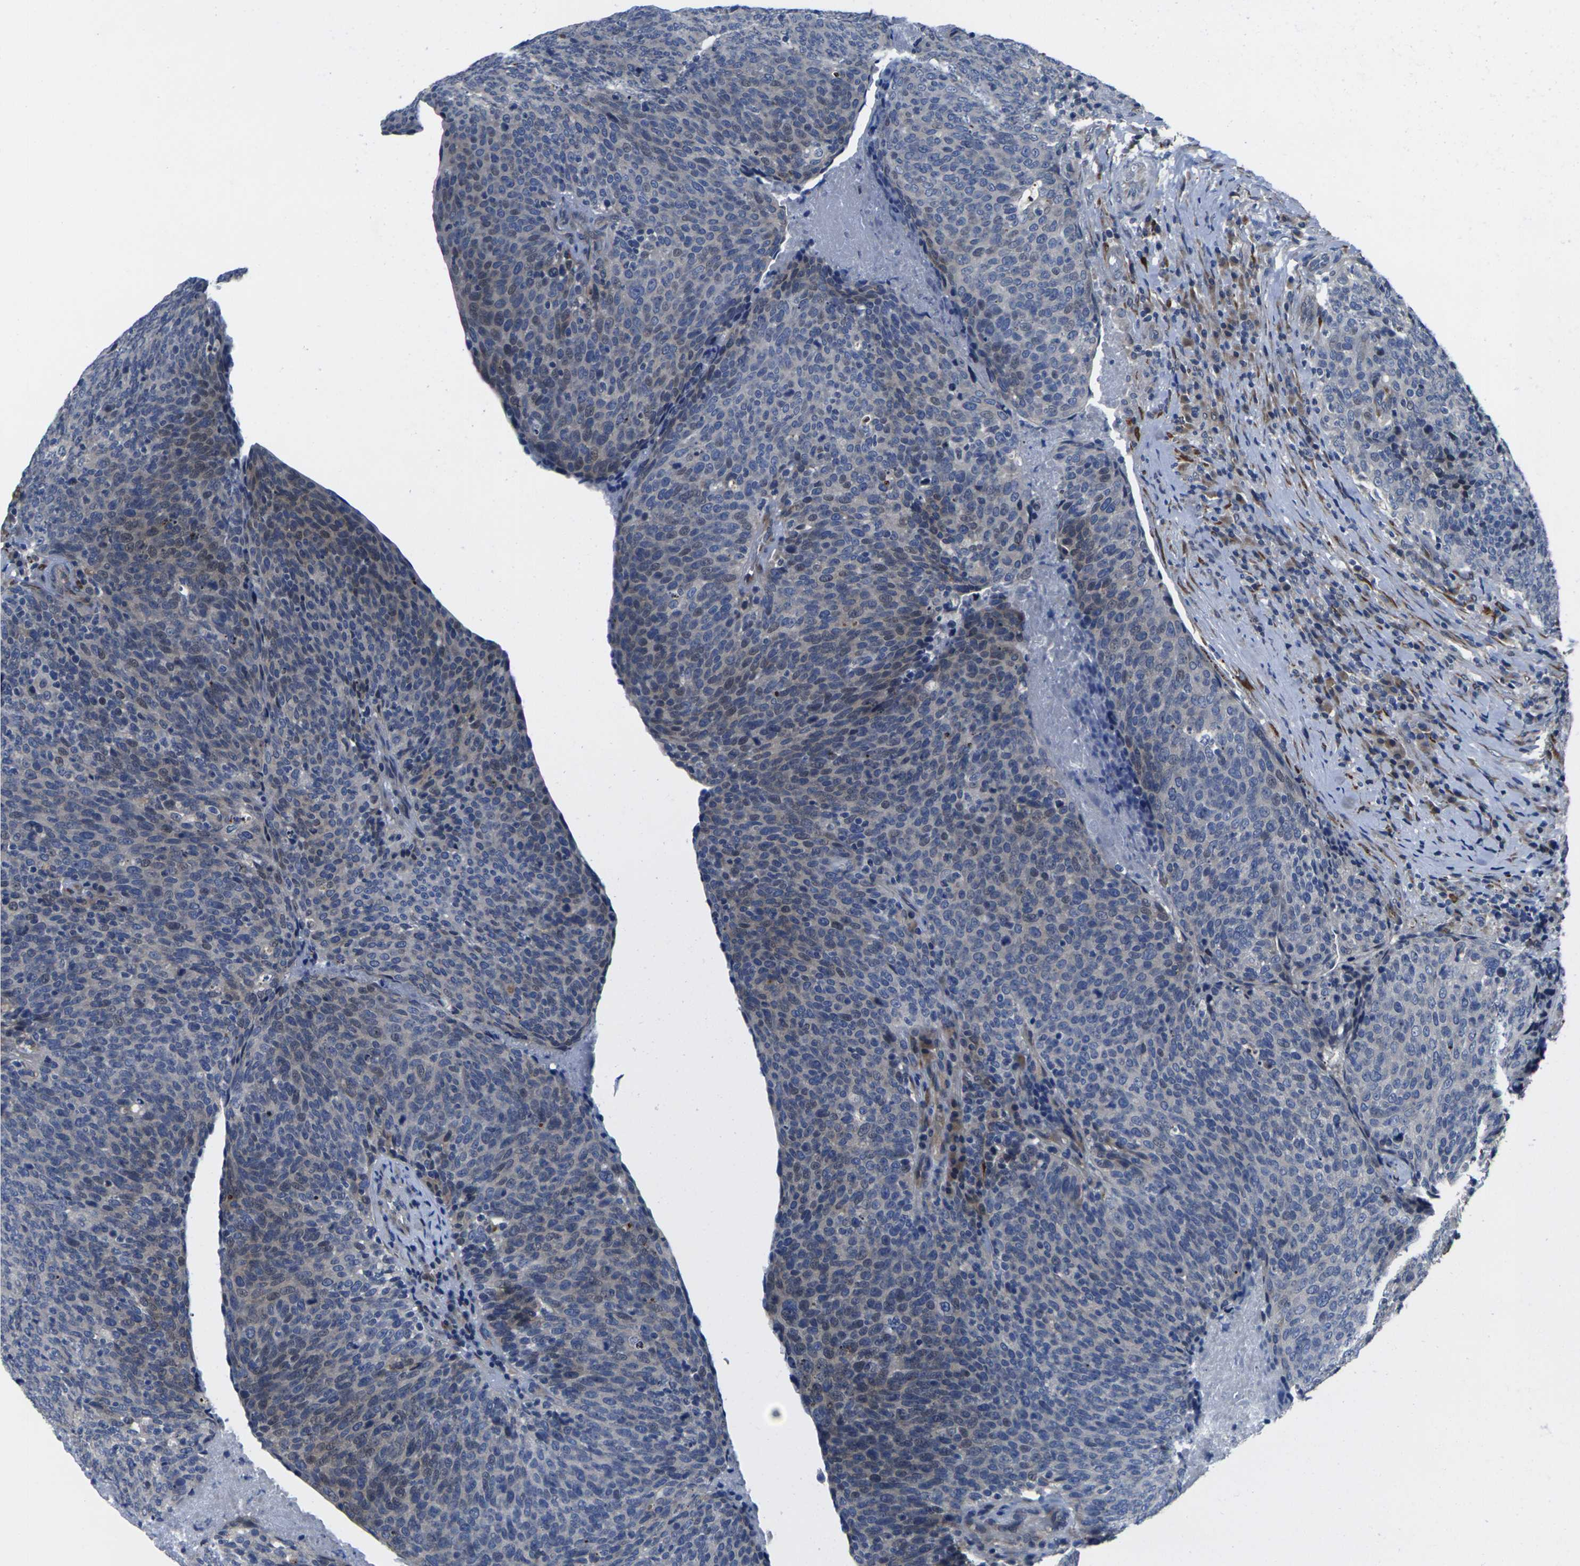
{"staining": {"intensity": "negative", "quantity": "none", "location": "none"}, "tissue": "head and neck cancer", "cell_type": "Tumor cells", "image_type": "cancer", "snomed": [{"axis": "morphology", "description": "Squamous cell carcinoma, NOS"}, {"axis": "morphology", "description": "Squamous cell carcinoma, metastatic, NOS"}, {"axis": "topography", "description": "Lymph node"}, {"axis": "topography", "description": "Head-Neck"}], "caption": "Metastatic squamous cell carcinoma (head and neck) was stained to show a protein in brown. There is no significant staining in tumor cells.", "gene": "CYP2C8", "patient": {"sex": "male", "age": 62}}